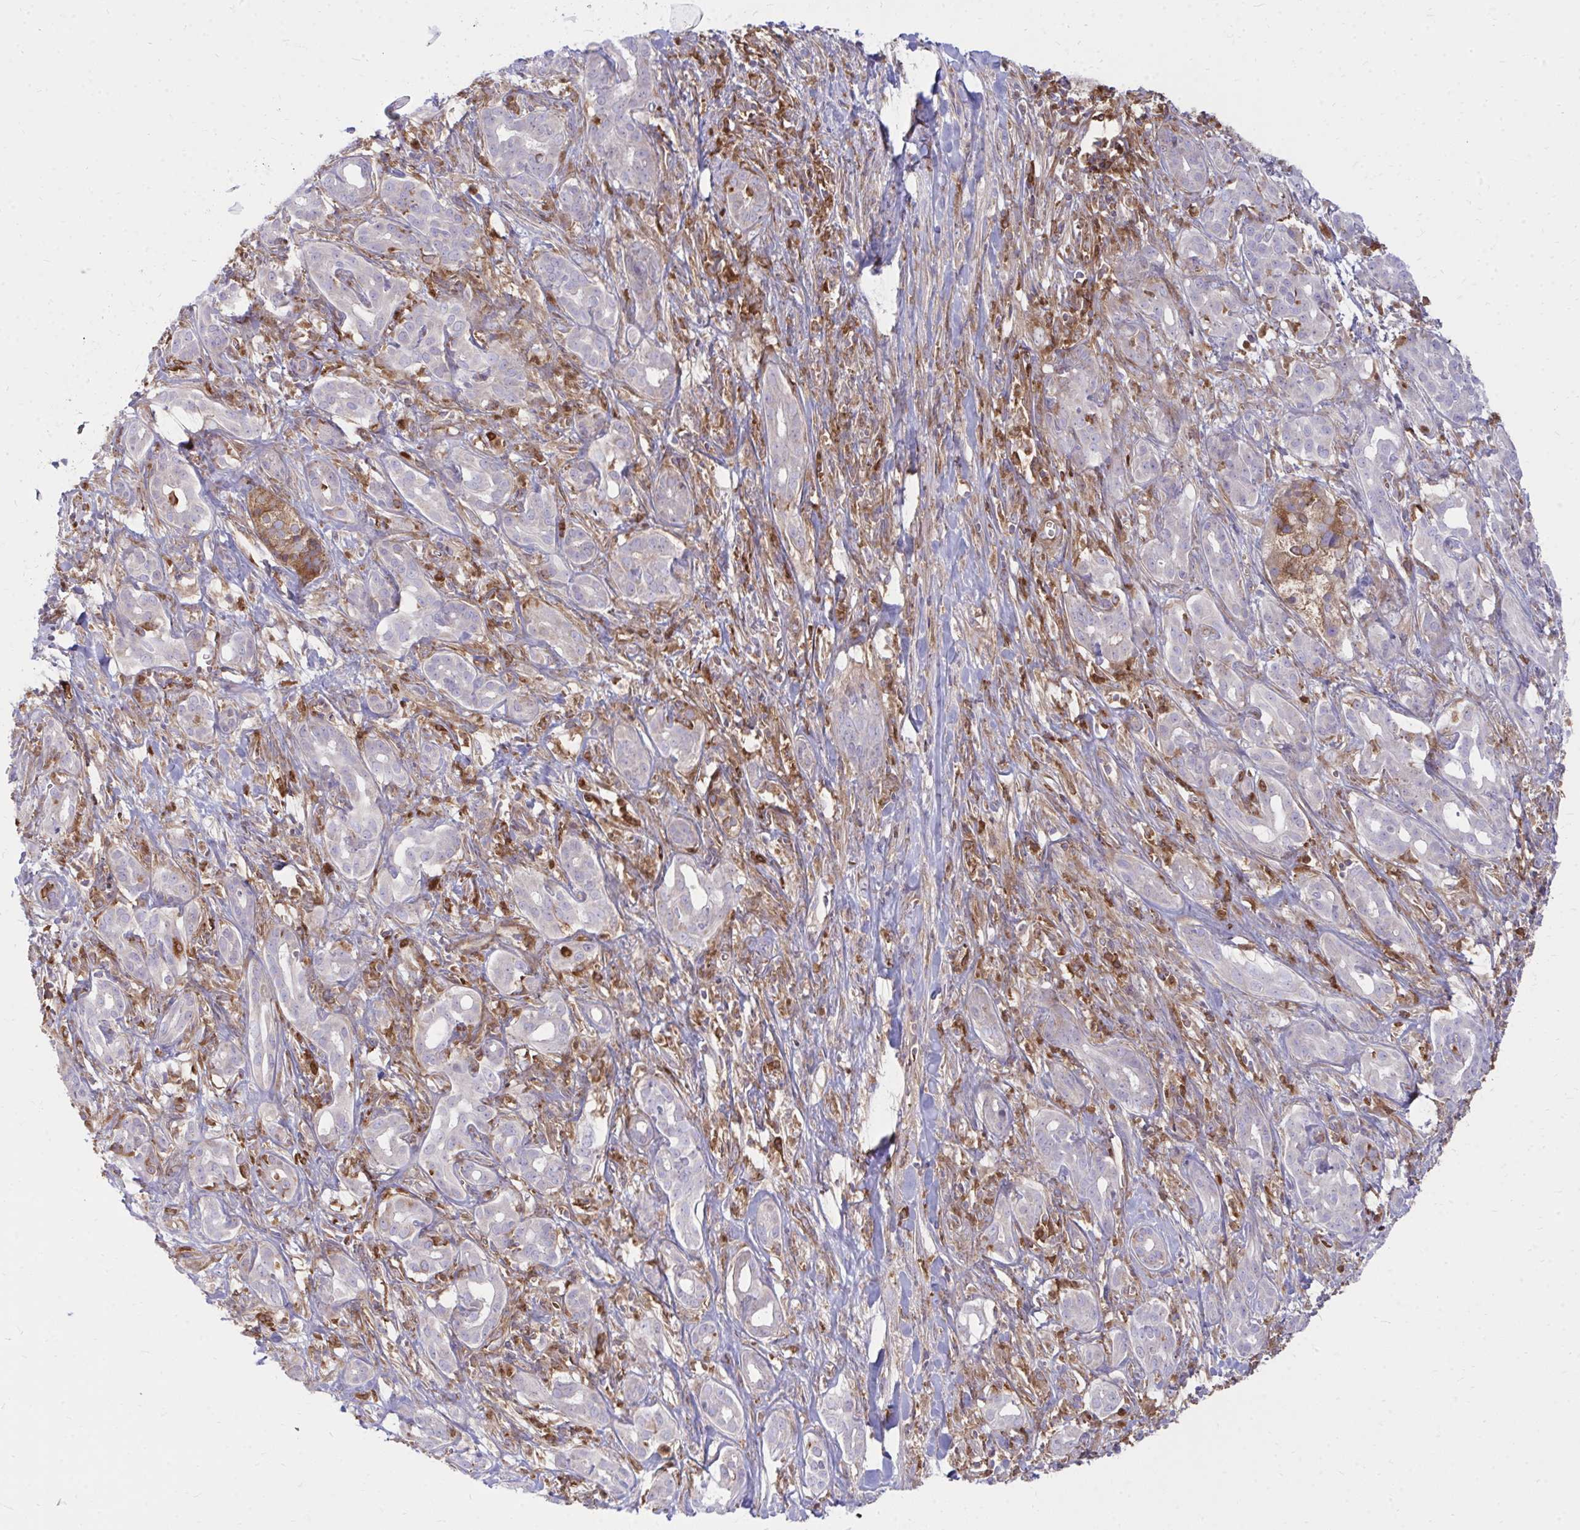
{"staining": {"intensity": "negative", "quantity": "none", "location": "none"}, "tissue": "pancreatic cancer", "cell_type": "Tumor cells", "image_type": "cancer", "snomed": [{"axis": "morphology", "description": "Adenocarcinoma, NOS"}, {"axis": "topography", "description": "Pancreas"}], "caption": "This is an immunohistochemistry photomicrograph of pancreatic cancer. There is no expression in tumor cells.", "gene": "ASAP1", "patient": {"sex": "male", "age": 61}}